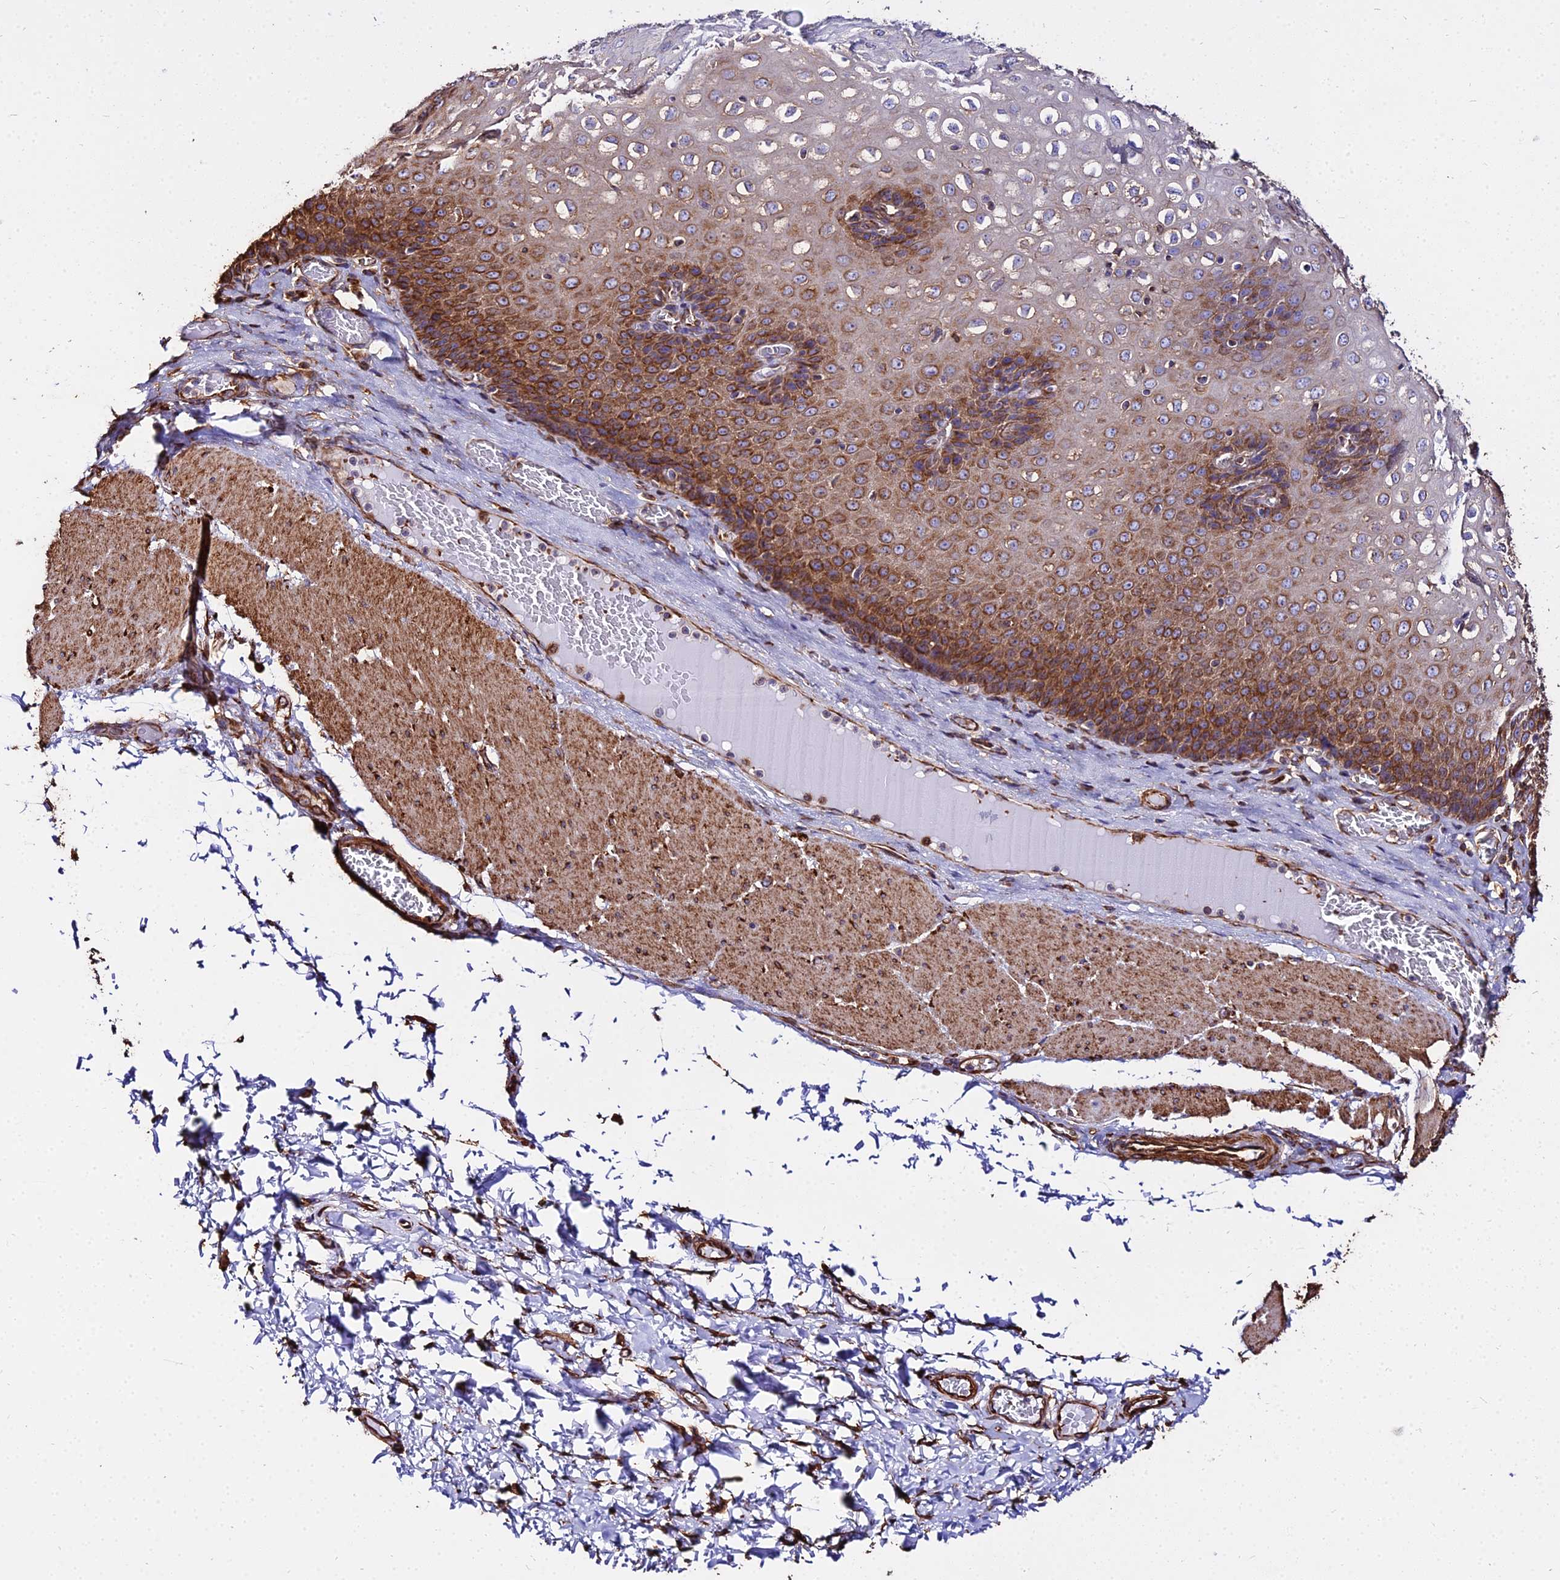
{"staining": {"intensity": "strong", "quantity": ">75%", "location": "cytoplasmic/membranous"}, "tissue": "esophagus", "cell_type": "Squamous epithelial cells", "image_type": "normal", "snomed": [{"axis": "morphology", "description": "Normal tissue, NOS"}, {"axis": "topography", "description": "Esophagus"}], "caption": "A high-resolution histopathology image shows IHC staining of unremarkable esophagus, which shows strong cytoplasmic/membranous staining in approximately >75% of squamous epithelial cells. The staining was performed using DAB (3,3'-diaminobenzidine) to visualize the protein expression in brown, while the nuclei were stained in blue with hematoxylin (Magnification: 20x).", "gene": "TUBA1A", "patient": {"sex": "male", "age": 60}}